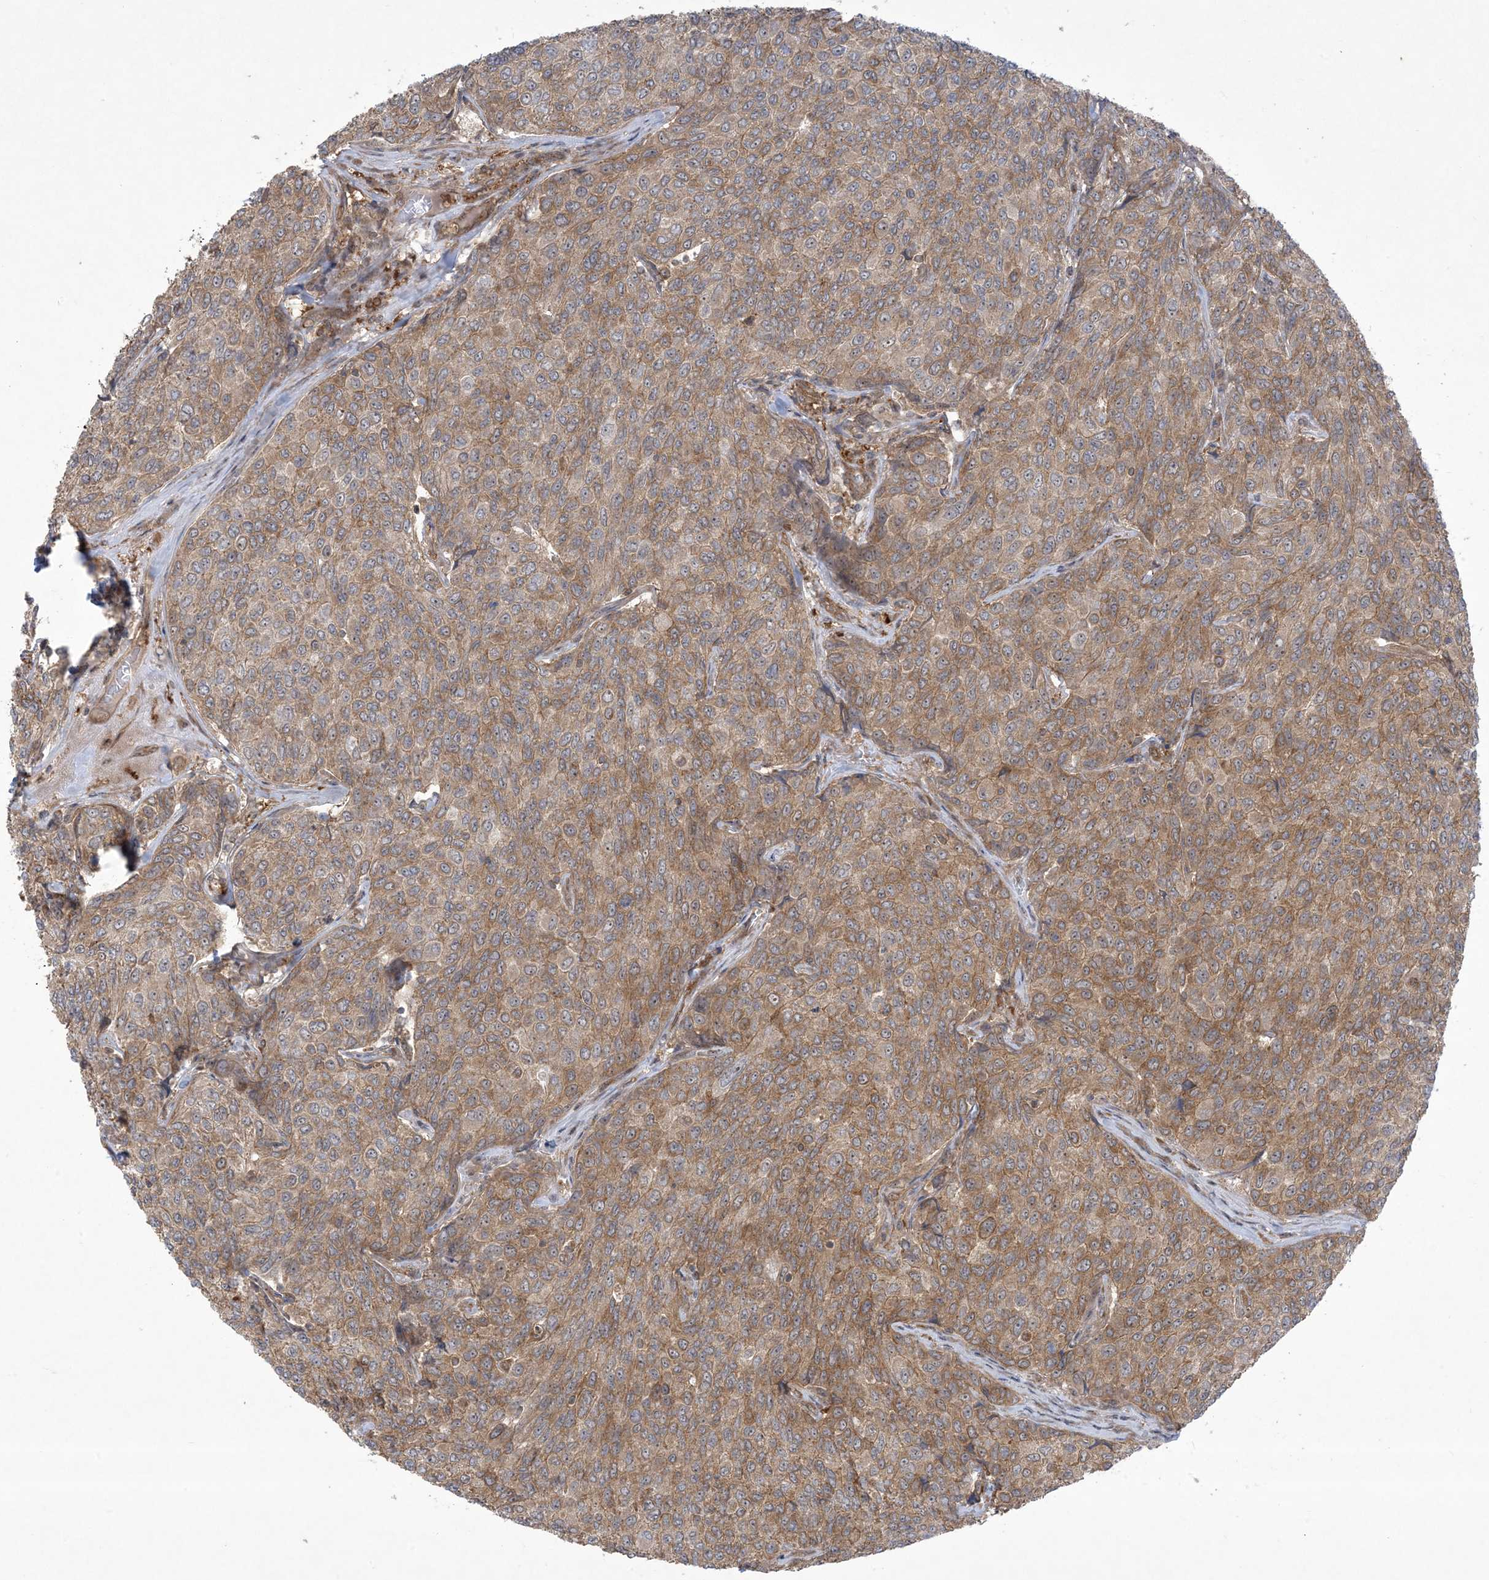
{"staining": {"intensity": "moderate", "quantity": ">75%", "location": "cytoplasmic/membranous"}, "tissue": "breast cancer", "cell_type": "Tumor cells", "image_type": "cancer", "snomed": [{"axis": "morphology", "description": "Duct carcinoma"}, {"axis": "topography", "description": "Breast"}], "caption": "The image exhibits a brown stain indicating the presence of a protein in the cytoplasmic/membranous of tumor cells in breast cancer.", "gene": "SOGA3", "patient": {"sex": "female", "age": 55}}